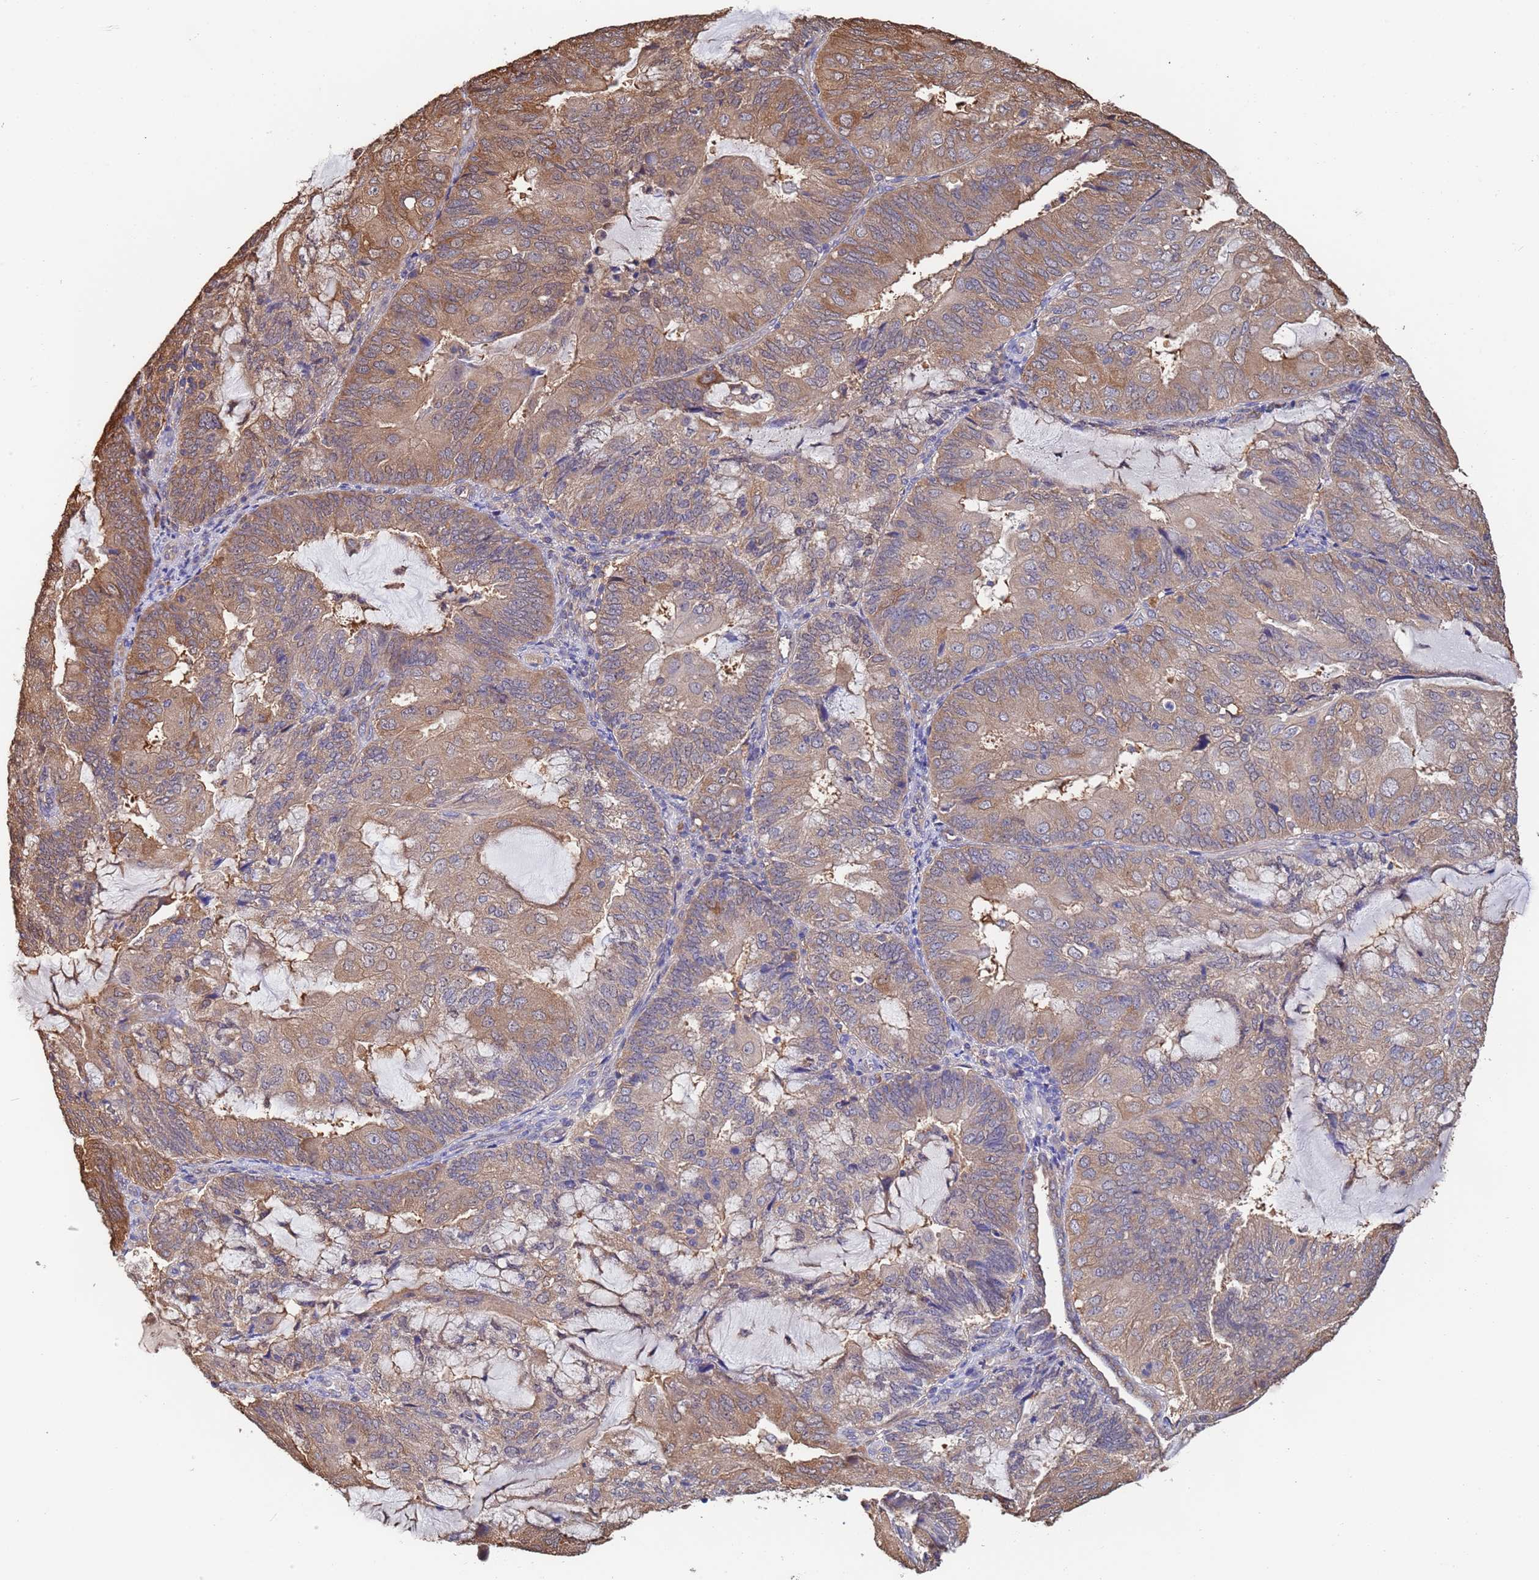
{"staining": {"intensity": "moderate", "quantity": "25%-75%", "location": "cytoplasmic/membranous"}, "tissue": "endometrial cancer", "cell_type": "Tumor cells", "image_type": "cancer", "snomed": [{"axis": "morphology", "description": "Adenocarcinoma, NOS"}, {"axis": "topography", "description": "Endometrium"}], "caption": "Tumor cells reveal medium levels of moderate cytoplasmic/membranous positivity in approximately 25%-75% of cells in endometrial cancer.", "gene": "FAM25A", "patient": {"sex": "female", "age": 81}}